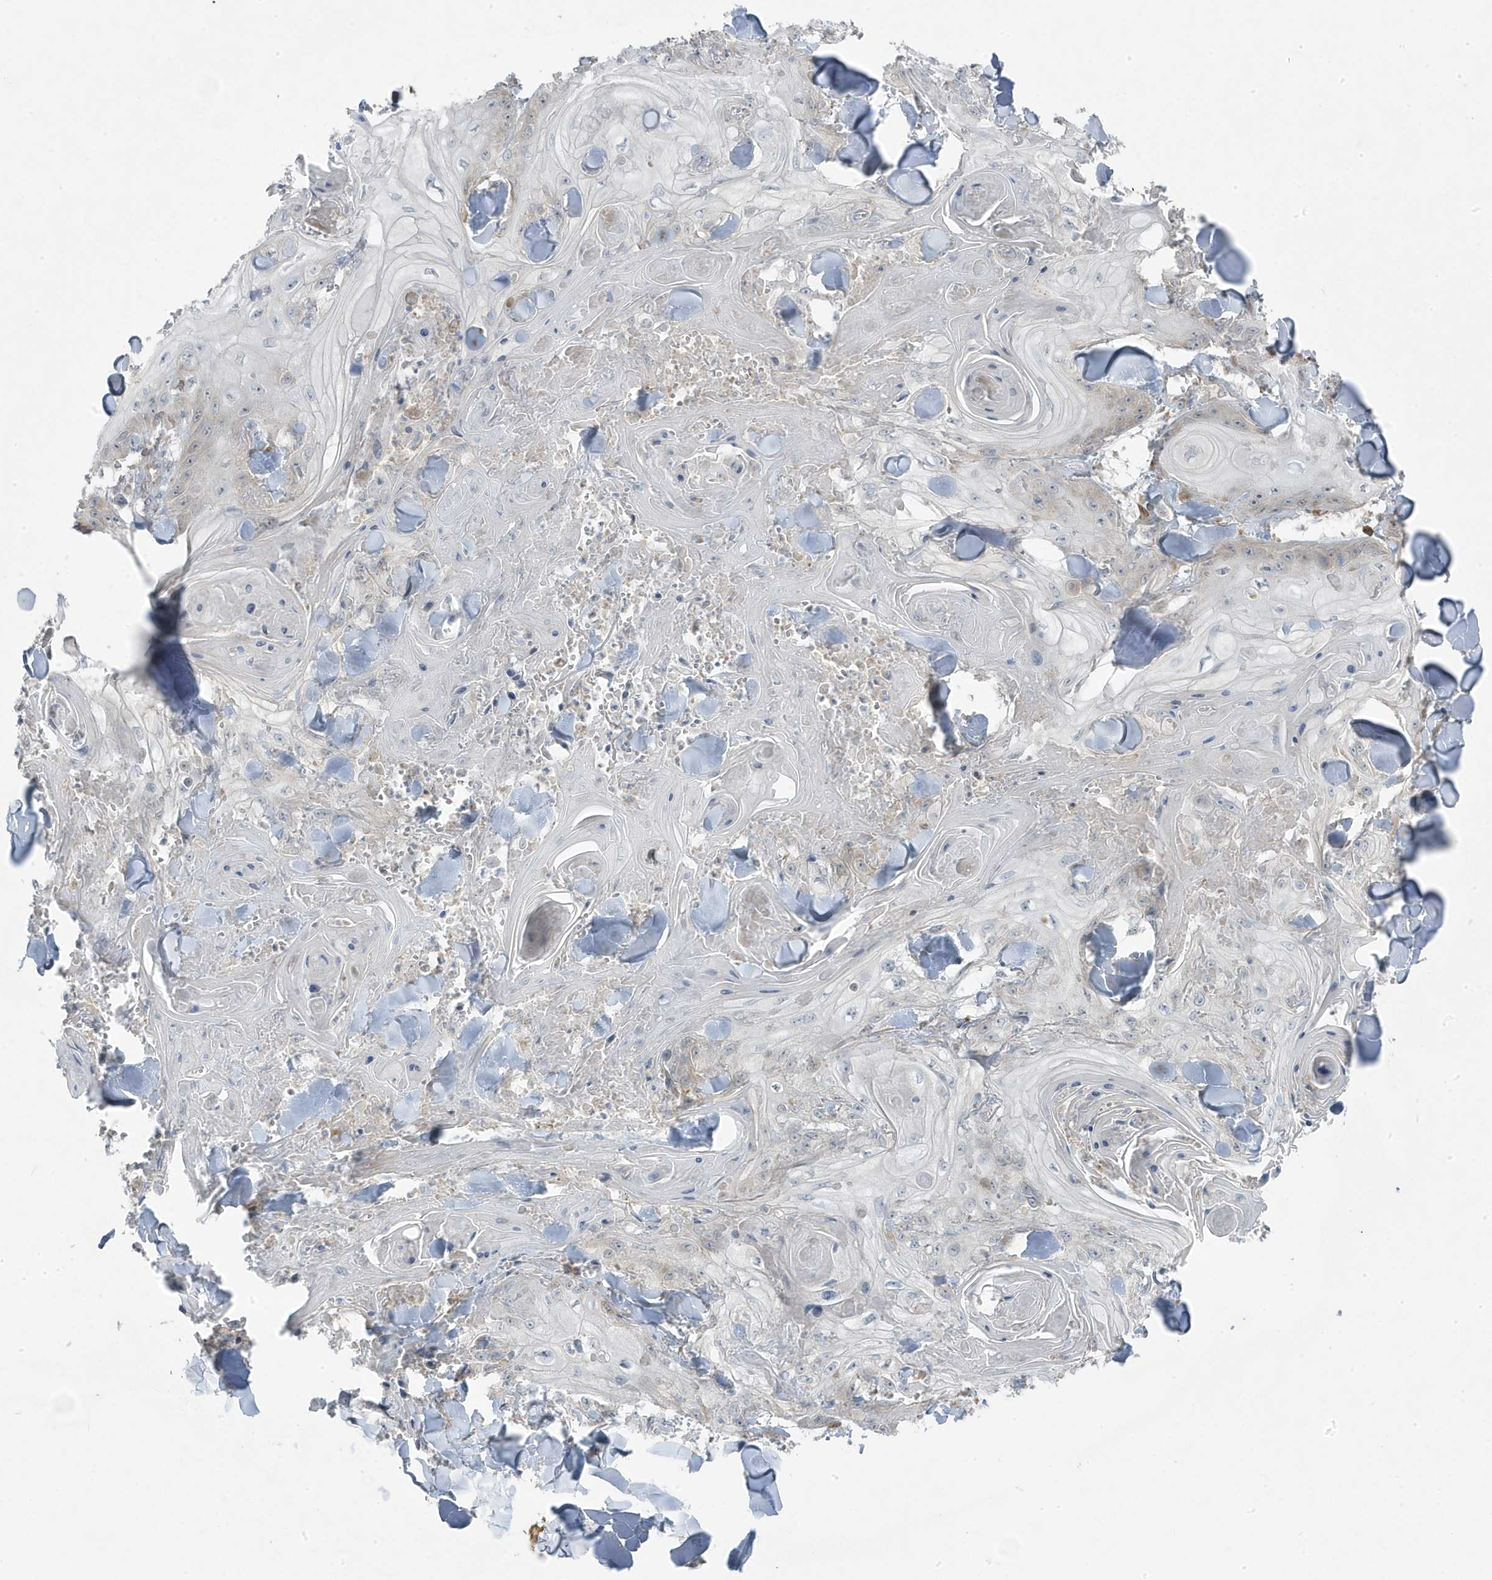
{"staining": {"intensity": "negative", "quantity": "none", "location": "none"}, "tissue": "skin cancer", "cell_type": "Tumor cells", "image_type": "cancer", "snomed": [{"axis": "morphology", "description": "Squamous cell carcinoma, NOS"}, {"axis": "topography", "description": "Skin"}], "caption": "The micrograph reveals no staining of tumor cells in skin cancer (squamous cell carcinoma). Brightfield microscopy of immunohistochemistry (IHC) stained with DAB (3,3'-diaminobenzidine) (brown) and hematoxylin (blue), captured at high magnification.", "gene": "ZNF654", "patient": {"sex": "male", "age": 74}}